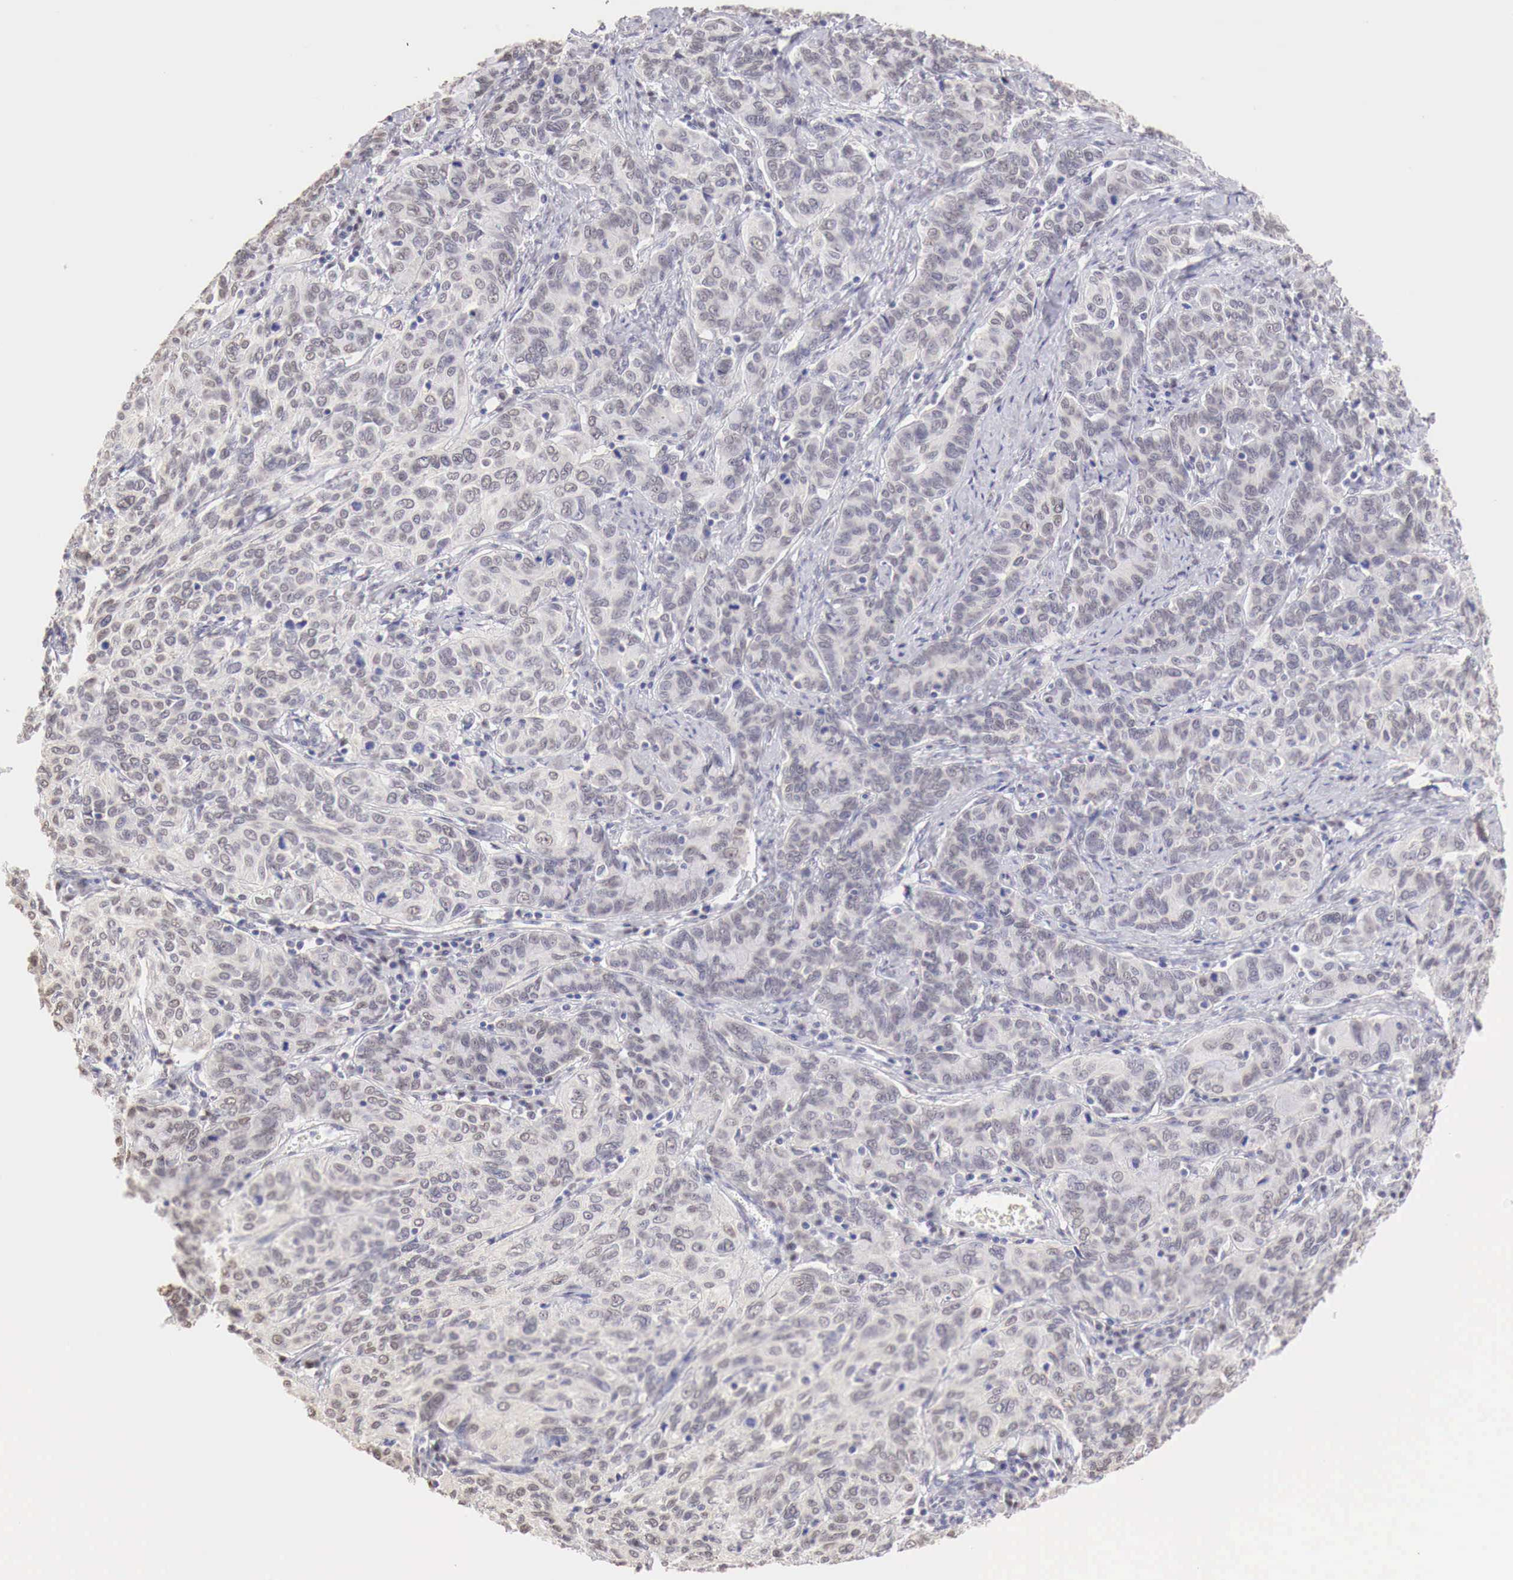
{"staining": {"intensity": "weak", "quantity": "25%-75%", "location": "nuclear"}, "tissue": "cervical cancer", "cell_type": "Tumor cells", "image_type": "cancer", "snomed": [{"axis": "morphology", "description": "Squamous cell carcinoma, NOS"}, {"axis": "topography", "description": "Cervix"}], "caption": "Protein staining shows weak nuclear staining in approximately 25%-75% of tumor cells in squamous cell carcinoma (cervical).", "gene": "UBA1", "patient": {"sex": "female", "age": 38}}